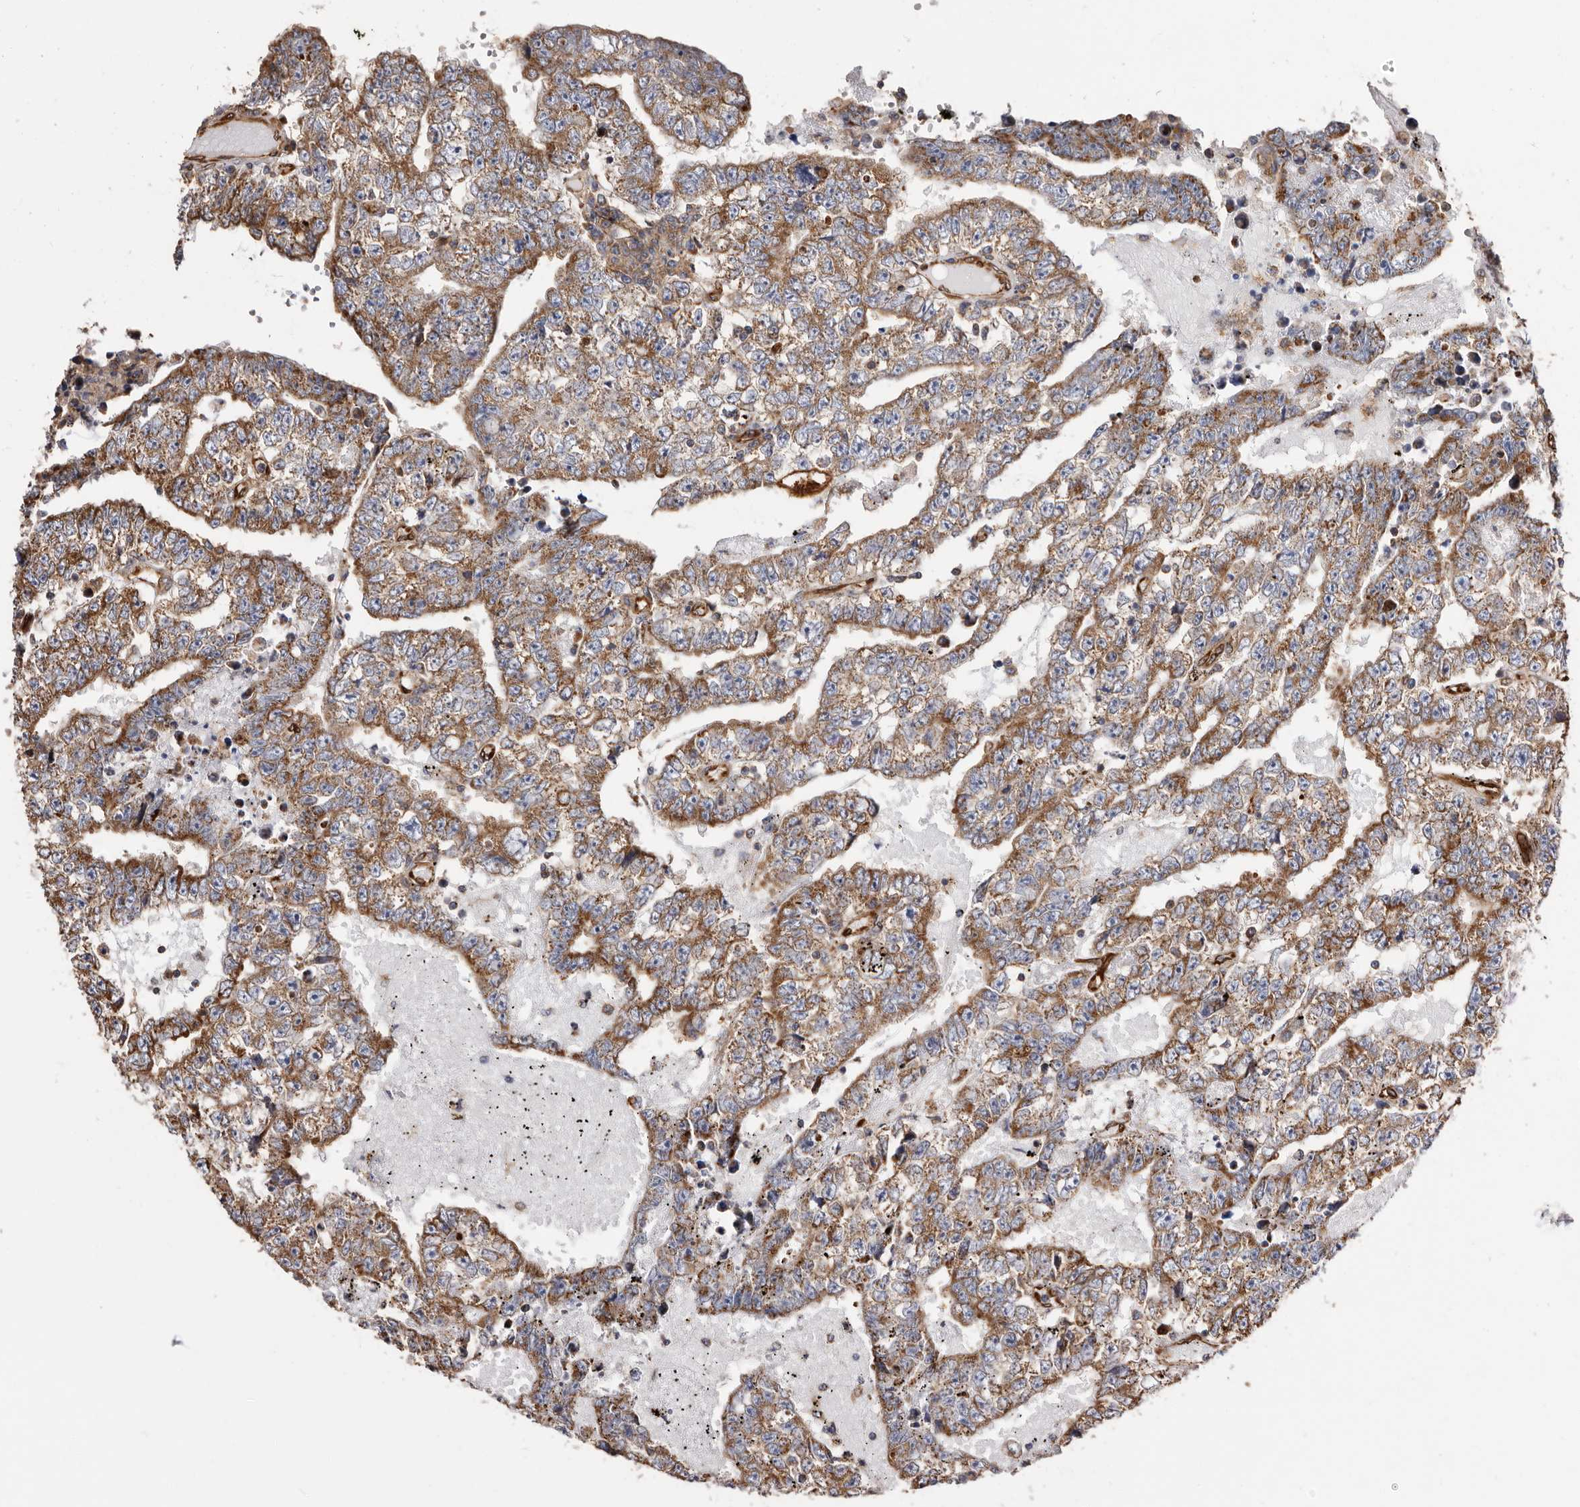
{"staining": {"intensity": "moderate", "quantity": ">75%", "location": "cytoplasmic/membranous"}, "tissue": "testis cancer", "cell_type": "Tumor cells", "image_type": "cancer", "snomed": [{"axis": "morphology", "description": "Carcinoma, Embryonal, NOS"}, {"axis": "topography", "description": "Testis"}], "caption": "Moderate cytoplasmic/membranous protein positivity is present in approximately >75% of tumor cells in testis cancer.", "gene": "COQ8B", "patient": {"sex": "male", "age": 25}}